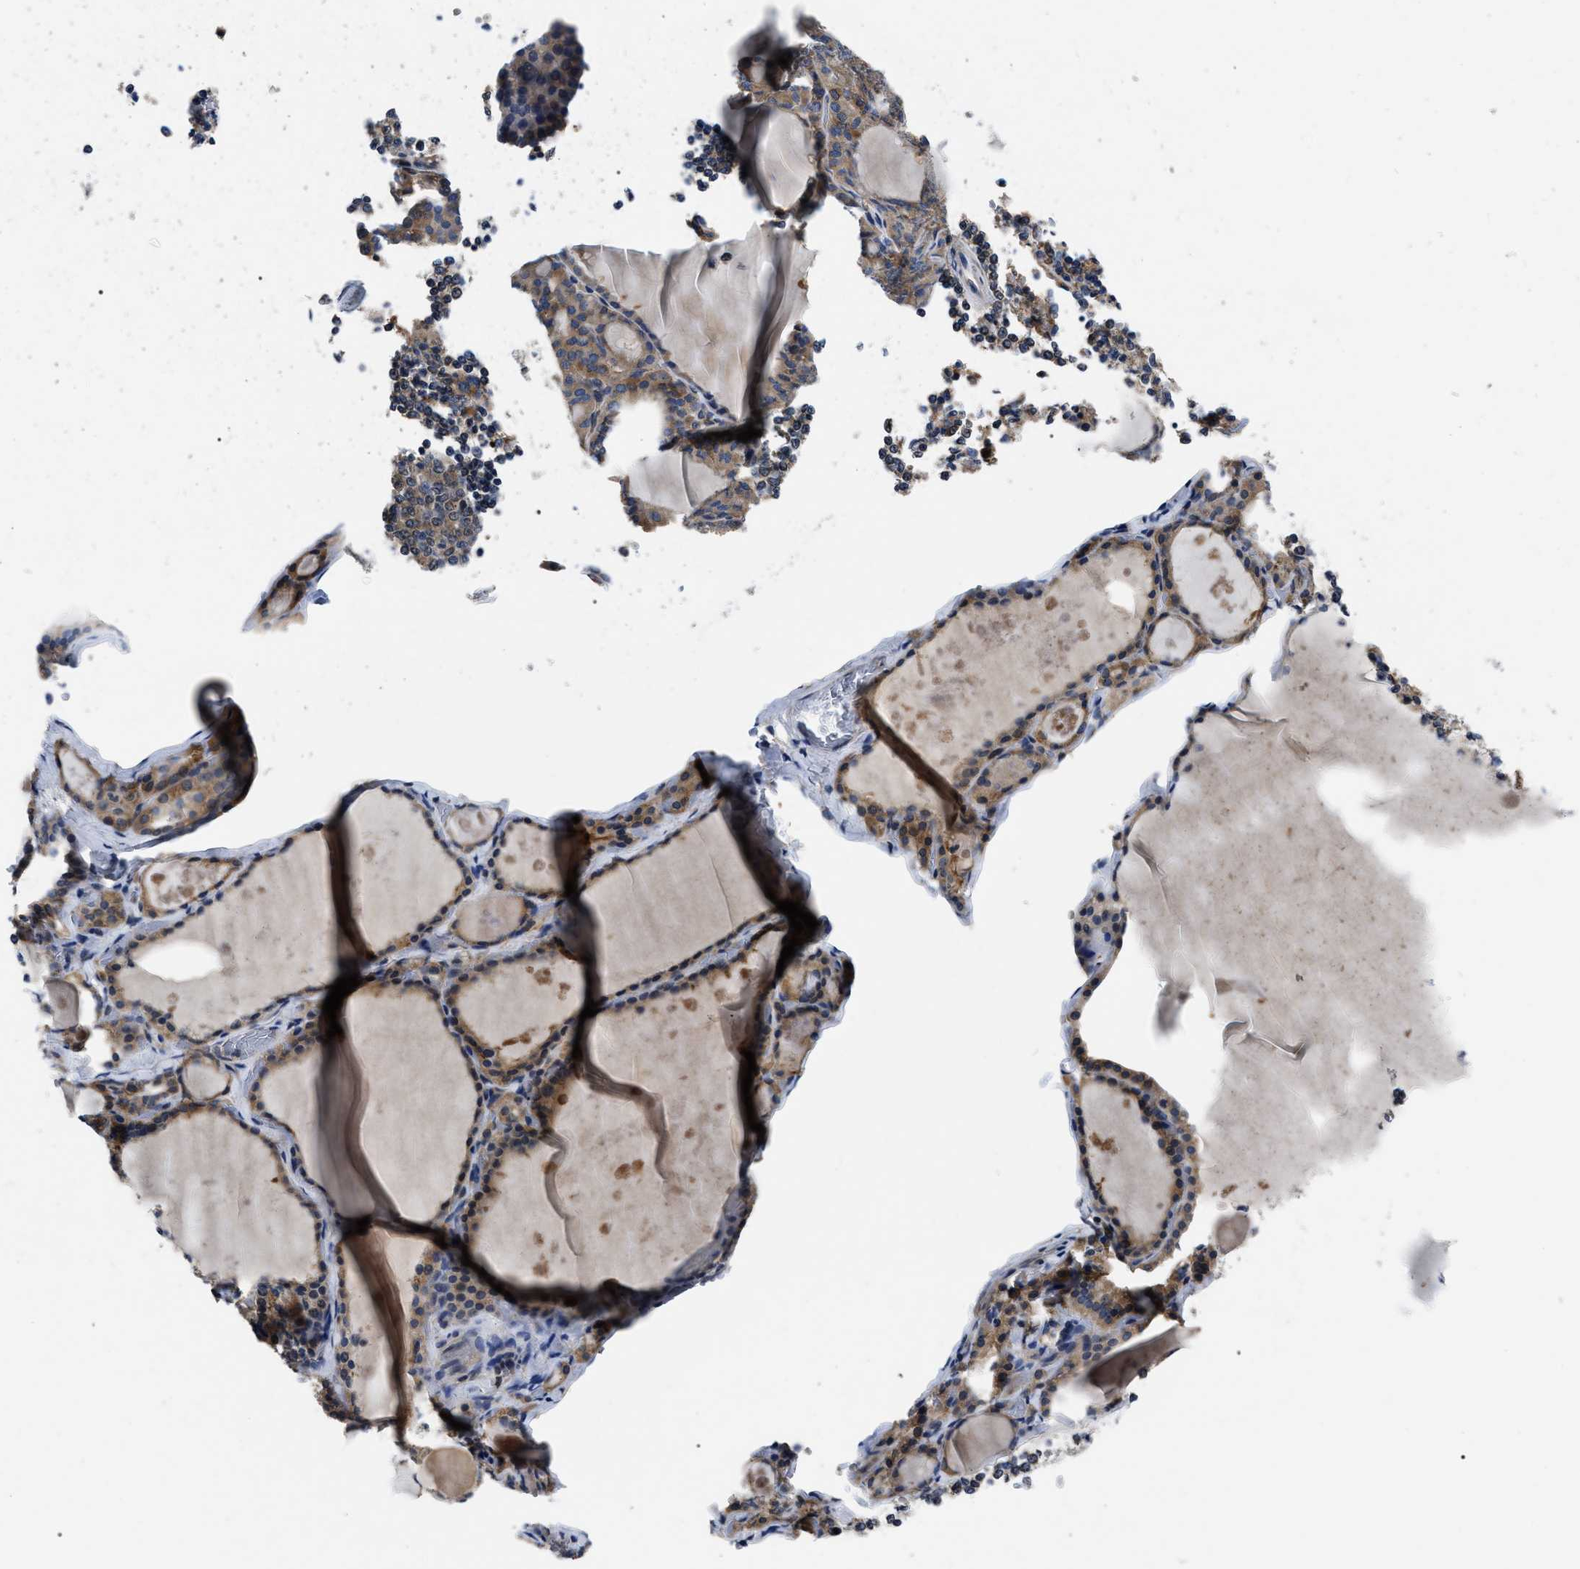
{"staining": {"intensity": "moderate", "quantity": ">75%", "location": "cytoplasmic/membranous"}, "tissue": "thyroid gland", "cell_type": "Glandular cells", "image_type": "normal", "snomed": [{"axis": "morphology", "description": "Normal tissue, NOS"}, {"axis": "topography", "description": "Thyroid gland"}], "caption": "The histopathology image exhibits staining of normal thyroid gland, revealing moderate cytoplasmic/membranous protein staining (brown color) within glandular cells.", "gene": "GET4", "patient": {"sex": "male", "age": 56}}